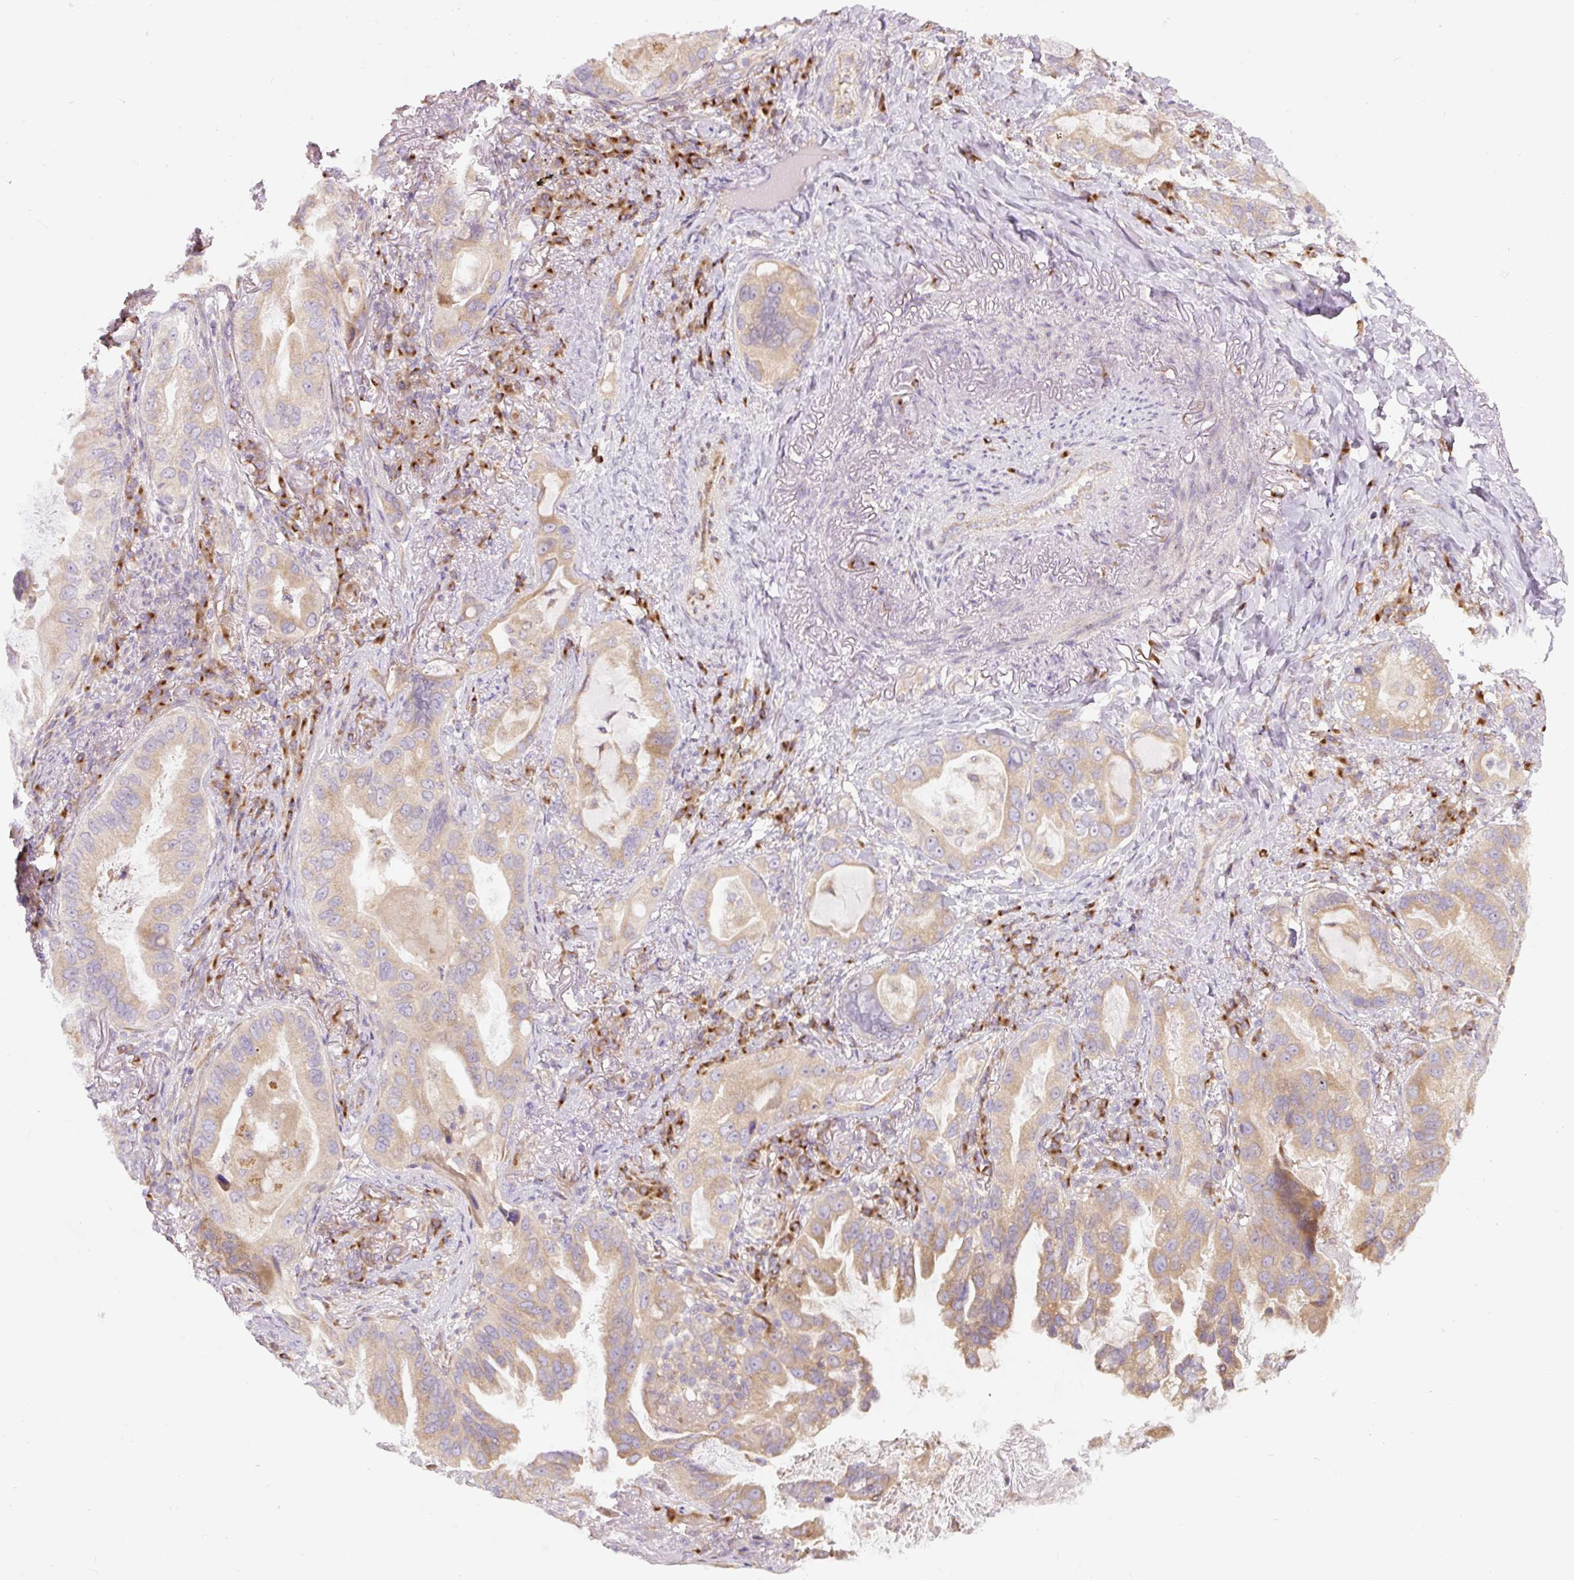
{"staining": {"intensity": "moderate", "quantity": ">75%", "location": "cytoplasmic/membranous"}, "tissue": "lung cancer", "cell_type": "Tumor cells", "image_type": "cancer", "snomed": [{"axis": "morphology", "description": "Adenocarcinoma, NOS"}, {"axis": "topography", "description": "Lung"}], "caption": "About >75% of tumor cells in lung cancer (adenocarcinoma) exhibit moderate cytoplasmic/membranous protein expression as visualized by brown immunohistochemical staining.", "gene": "MLX", "patient": {"sex": "female", "age": 69}}